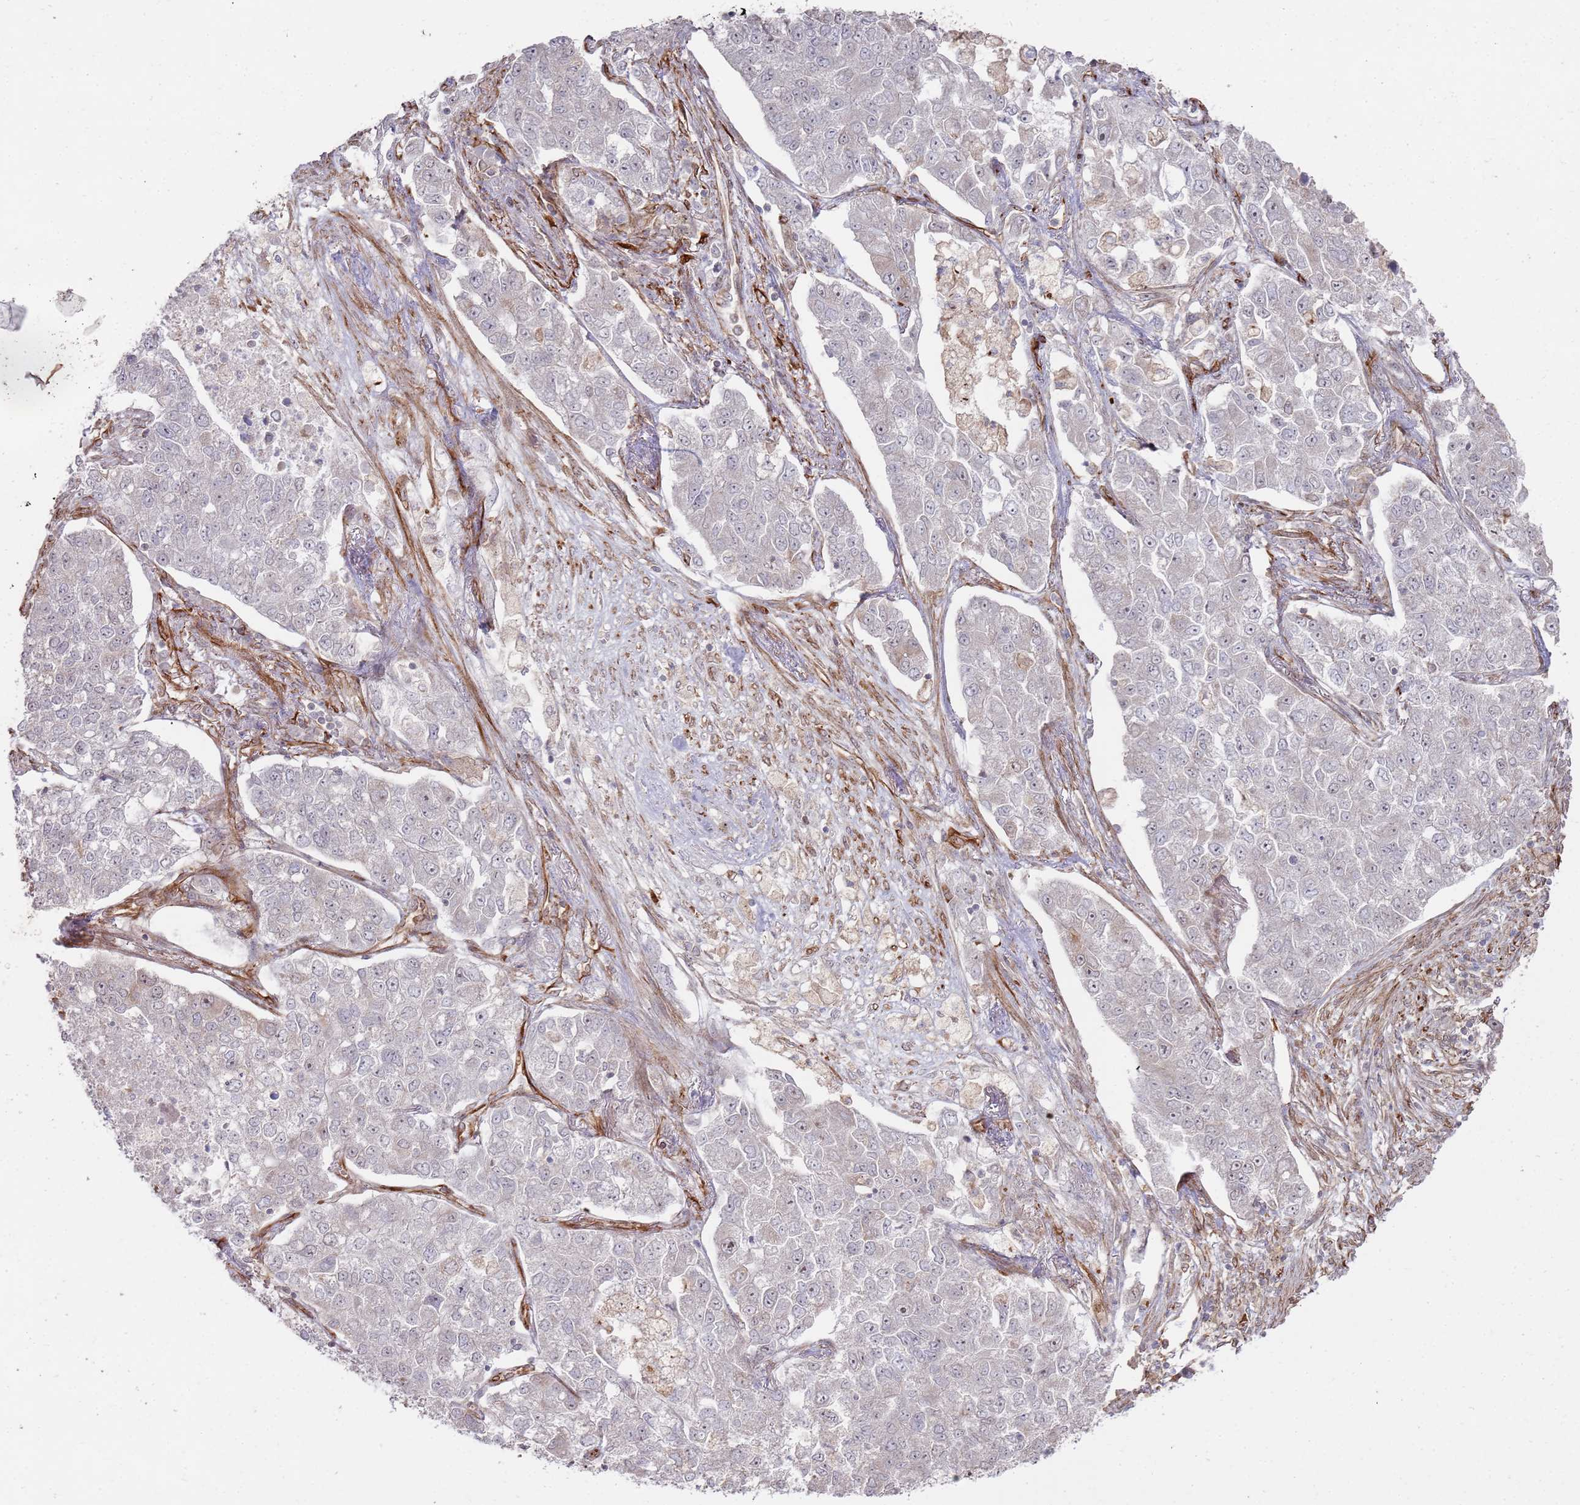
{"staining": {"intensity": "negative", "quantity": "none", "location": "none"}, "tissue": "lung cancer", "cell_type": "Tumor cells", "image_type": "cancer", "snomed": [{"axis": "morphology", "description": "Adenocarcinoma, NOS"}, {"axis": "topography", "description": "Lung"}], "caption": "A photomicrograph of human lung cancer is negative for staining in tumor cells.", "gene": "PHF21A", "patient": {"sex": "male", "age": 49}}